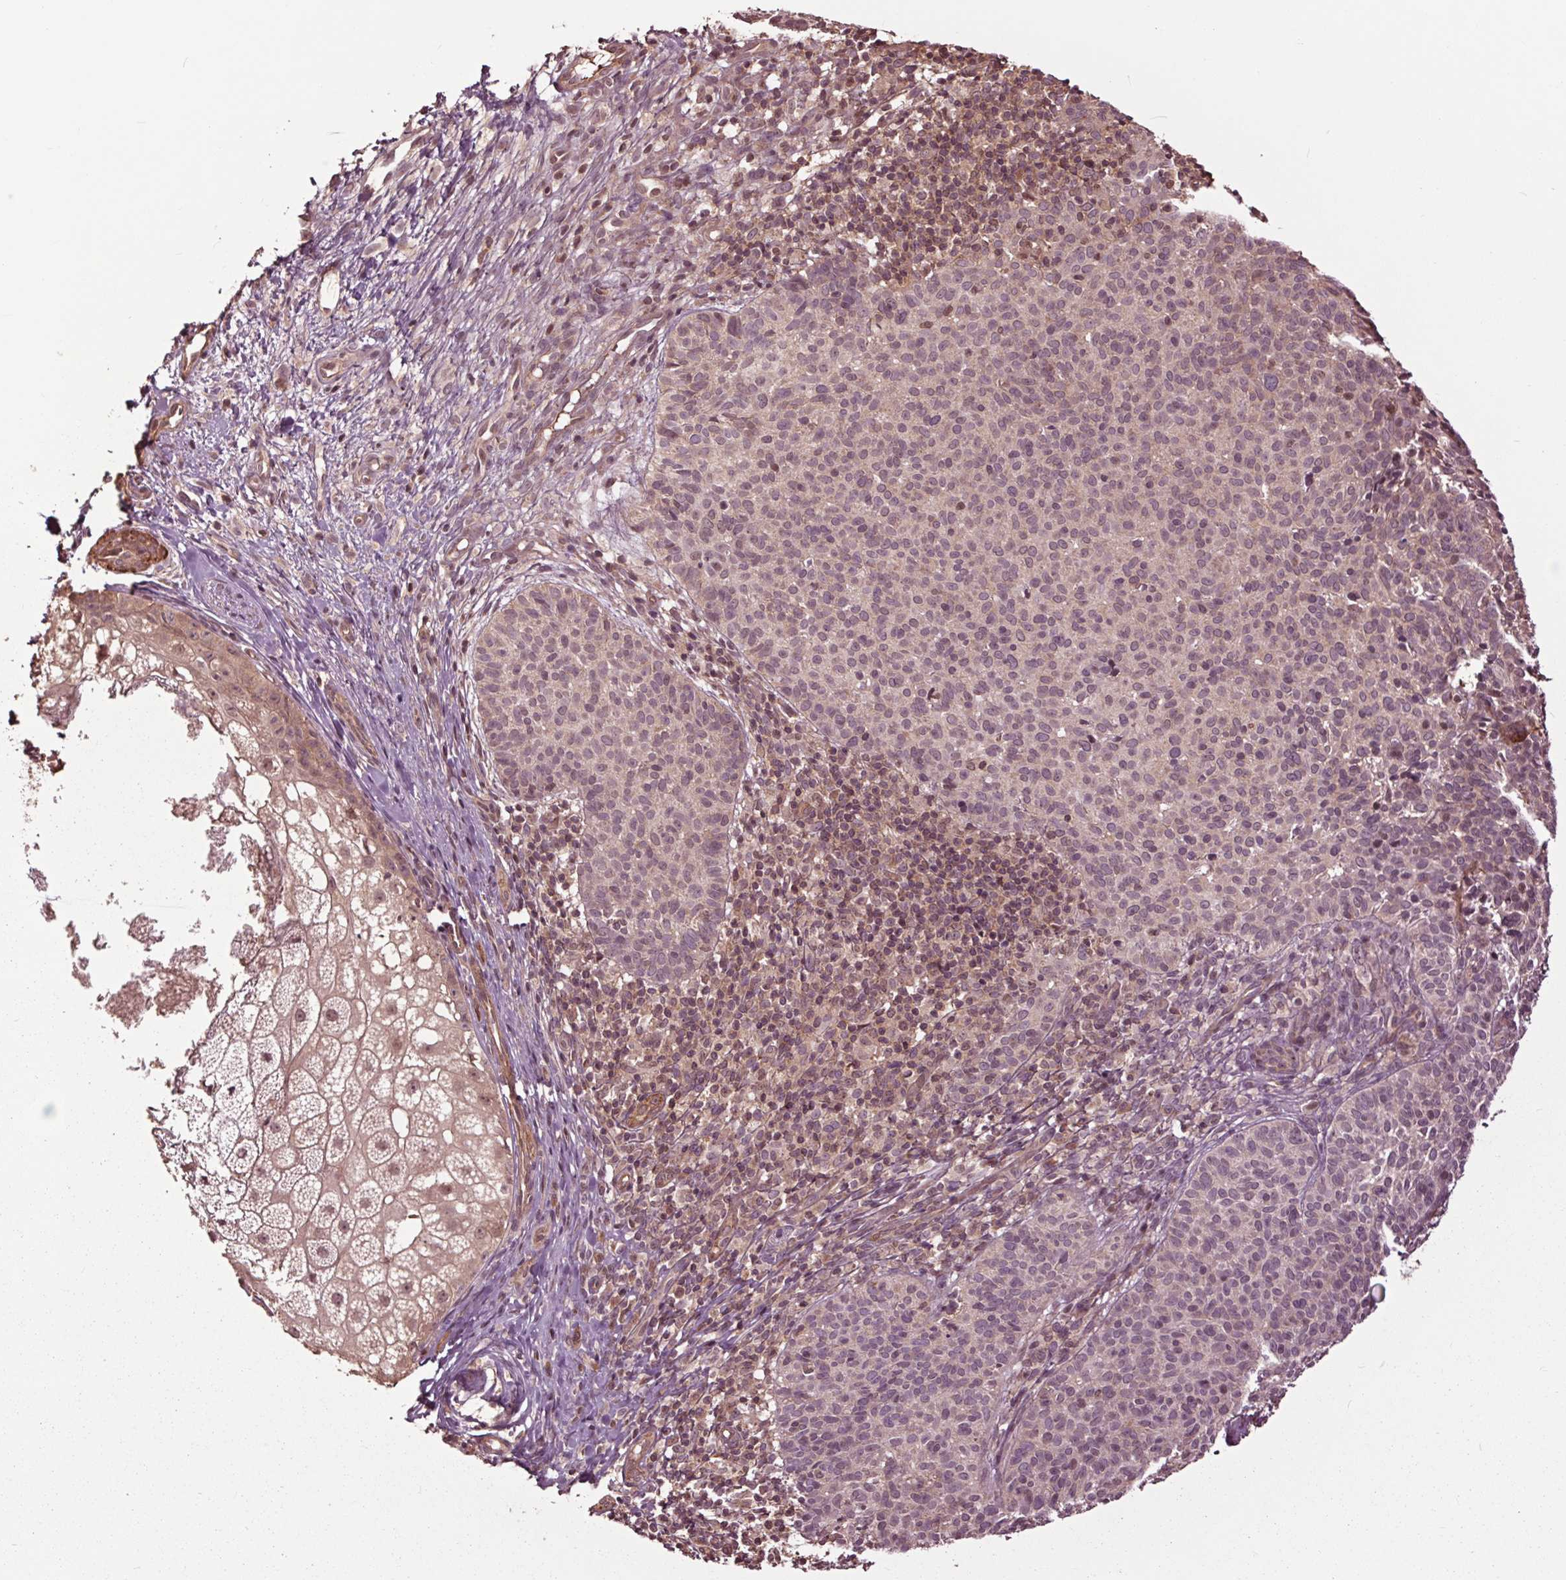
{"staining": {"intensity": "weak", "quantity": "<25%", "location": "nuclear"}, "tissue": "skin cancer", "cell_type": "Tumor cells", "image_type": "cancer", "snomed": [{"axis": "morphology", "description": "Basal cell carcinoma"}, {"axis": "topography", "description": "Skin"}], "caption": "The immunohistochemistry (IHC) image has no significant expression in tumor cells of skin basal cell carcinoma tissue.", "gene": "CEP95", "patient": {"sex": "male", "age": 57}}